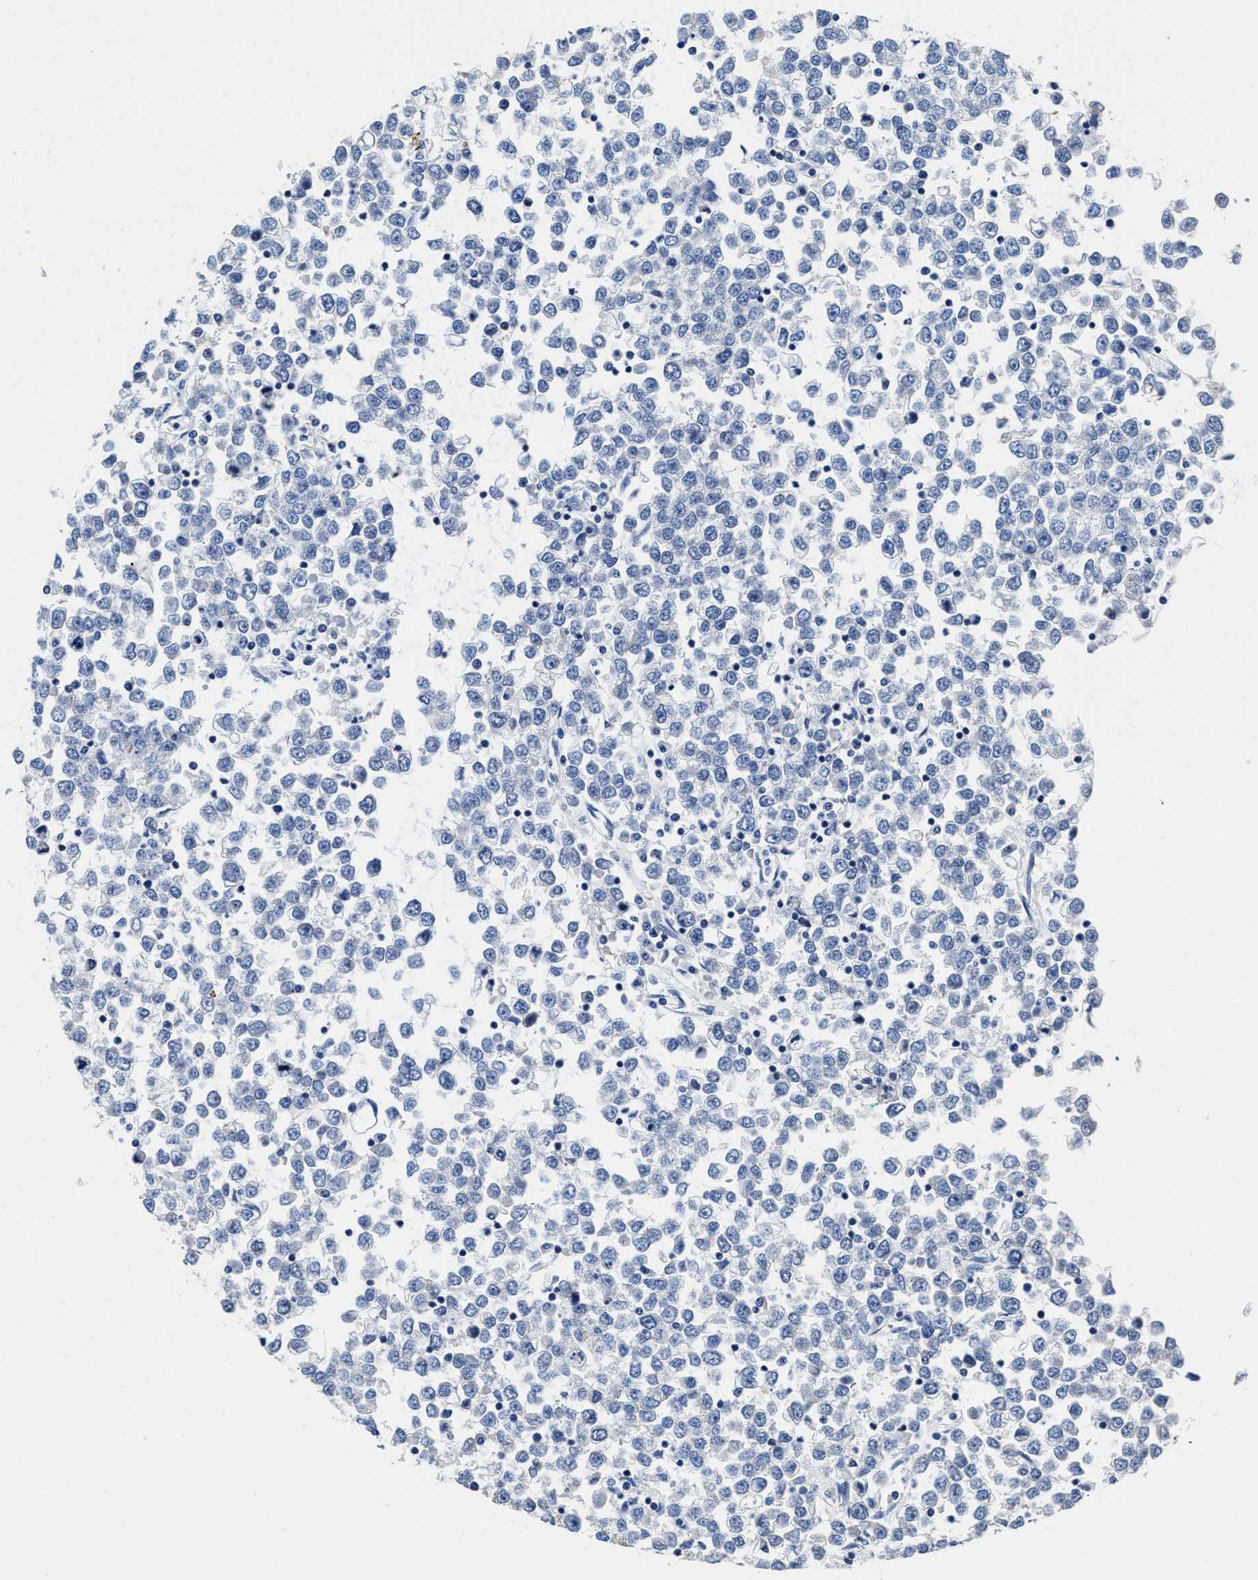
{"staining": {"intensity": "negative", "quantity": "none", "location": "none"}, "tissue": "testis cancer", "cell_type": "Tumor cells", "image_type": "cancer", "snomed": [{"axis": "morphology", "description": "Seminoma, NOS"}, {"axis": "topography", "description": "Testis"}], "caption": "Tumor cells show no significant protein expression in seminoma (testis).", "gene": "HOOK1", "patient": {"sex": "male", "age": 65}}